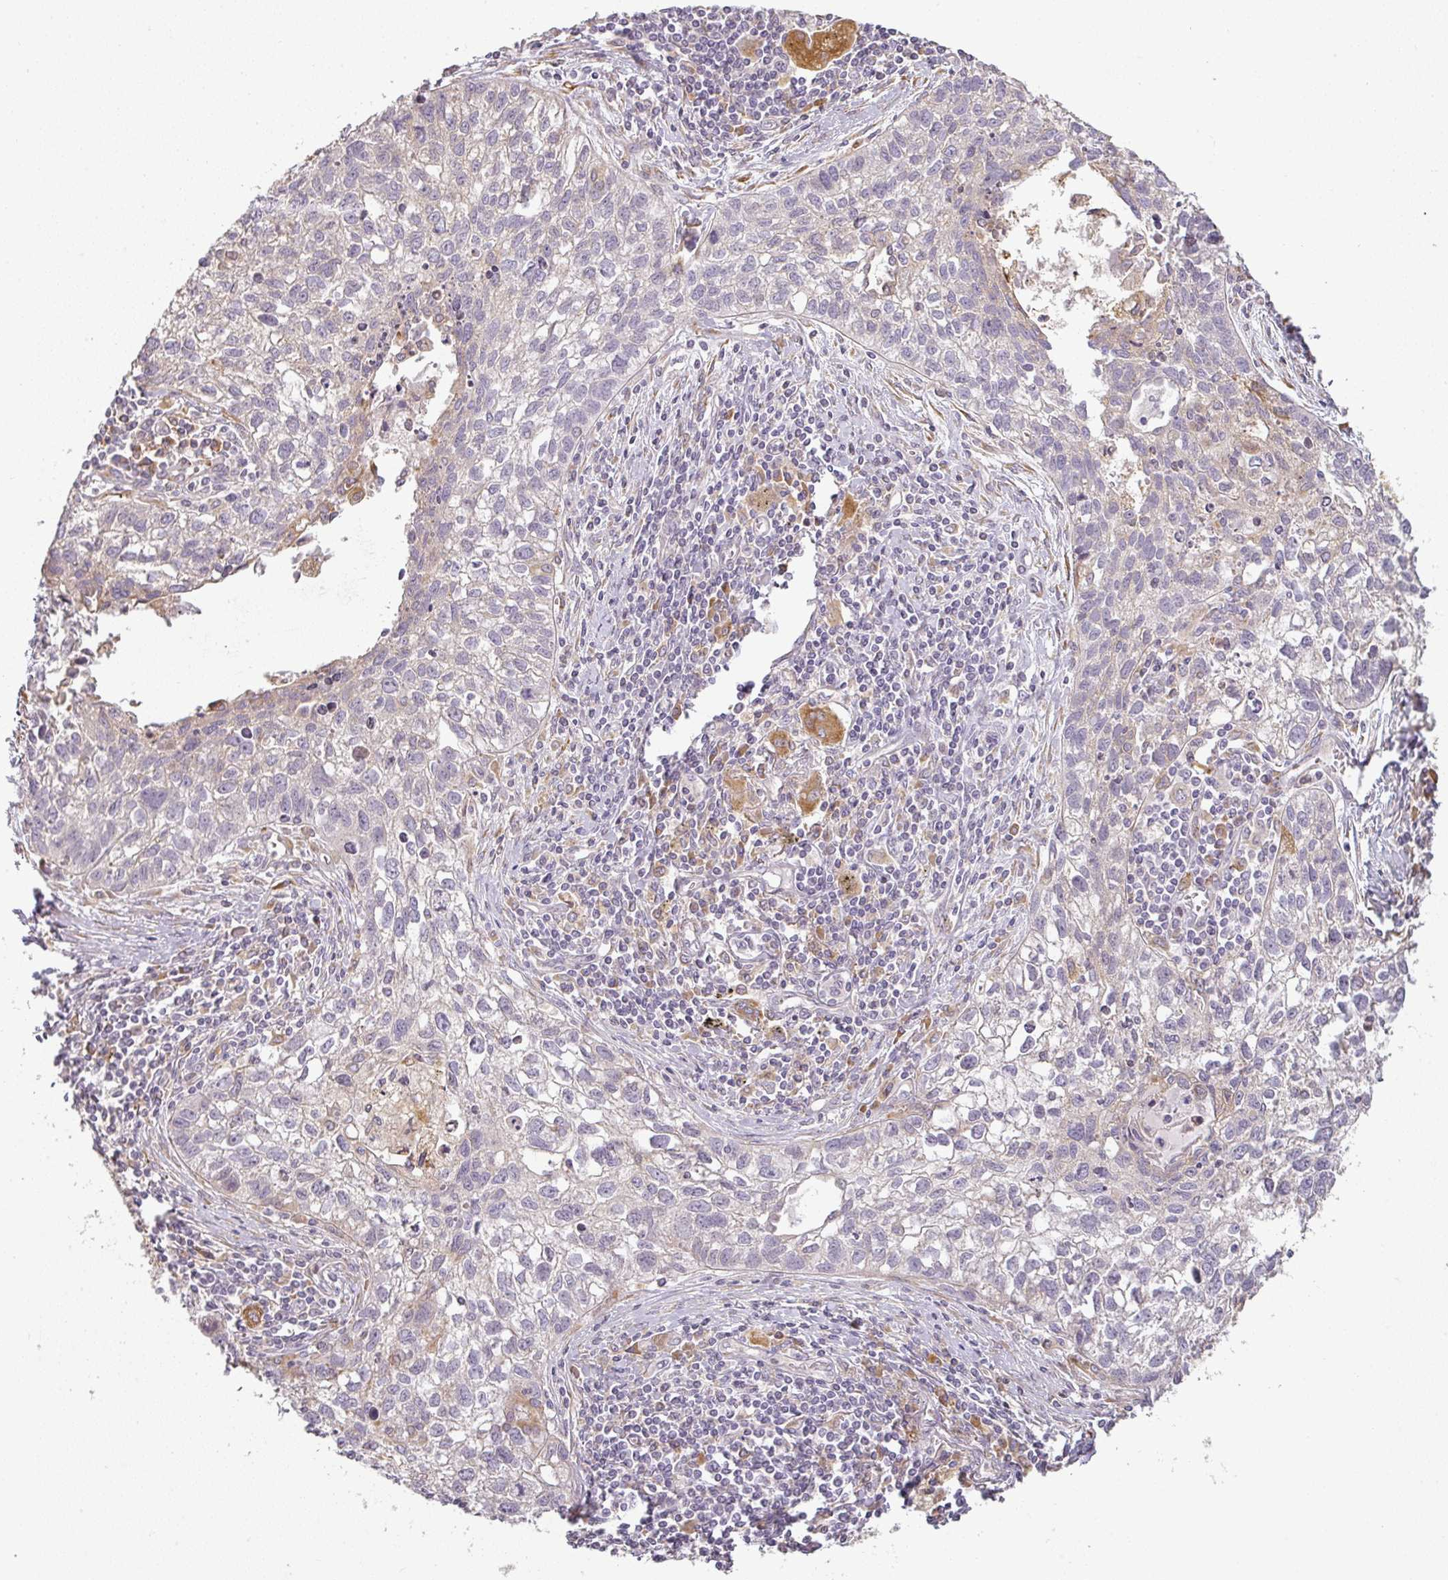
{"staining": {"intensity": "weak", "quantity": "<25%", "location": "cytoplasmic/membranous"}, "tissue": "lung cancer", "cell_type": "Tumor cells", "image_type": "cancer", "snomed": [{"axis": "morphology", "description": "Squamous cell carcinoma, NOS"}, {"axis": "topography", "description": "Lung"}], "caption": "Lung squamous cell carcinoma stained for a protein using immunohistochemistry displays no expression tumor cells.", "gene": "CCDC144A", "patient": {"sex": "male", "age": 74}}